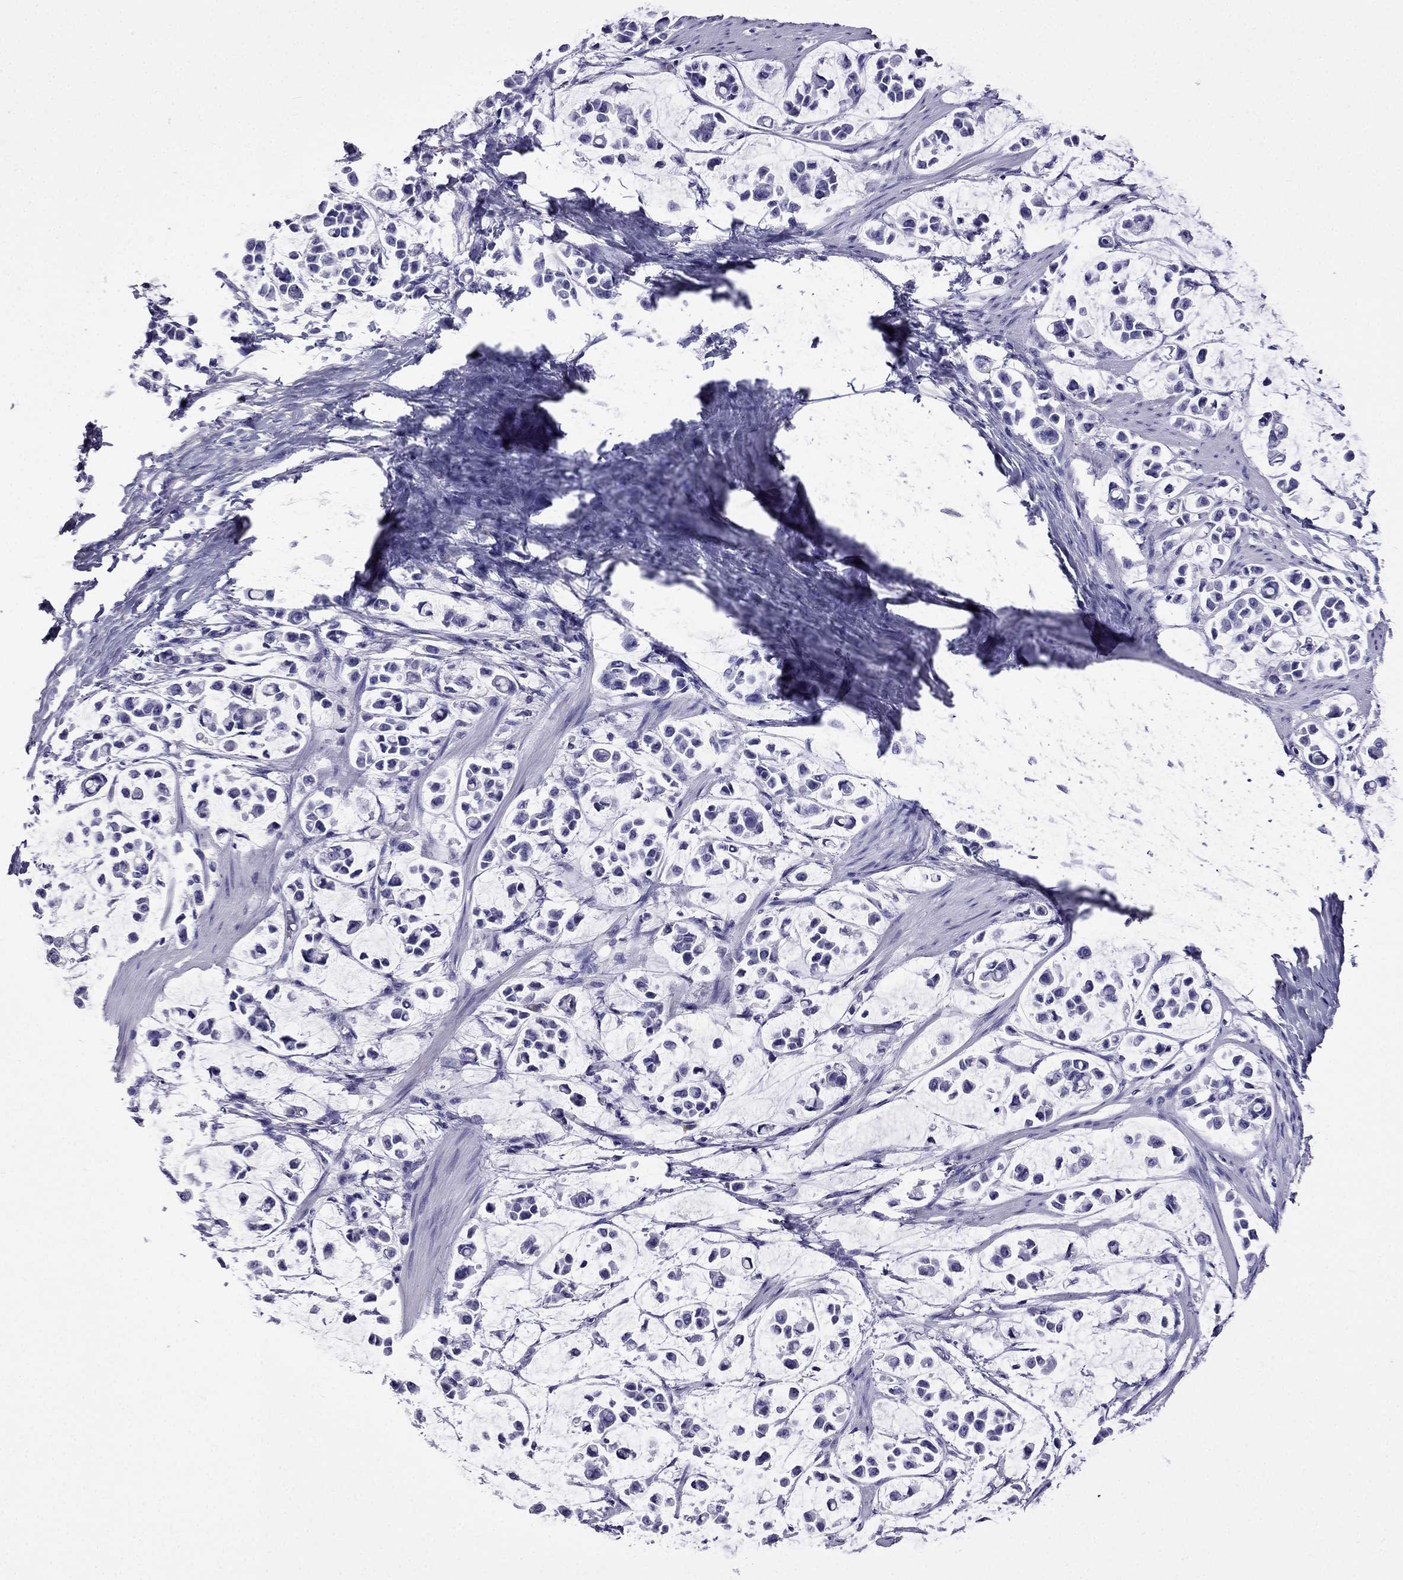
{"staining": {"intensity": "negative", "quantity": "none", "location": "none"}, "tissue": "stomach cancer", "cell_type": "Tumor cells", "image_type": "cancer", "snomed": [{"axis": "morphology", "description": "Adenocarcinoma, NOS"}, {"axis": "topography", "description": "Stomach"}], "caption": "Tumor cells are negative for protein expression in human stomach cancer.", "gene": "ARR3", "patient": {"sex": "male", "age": 82}}